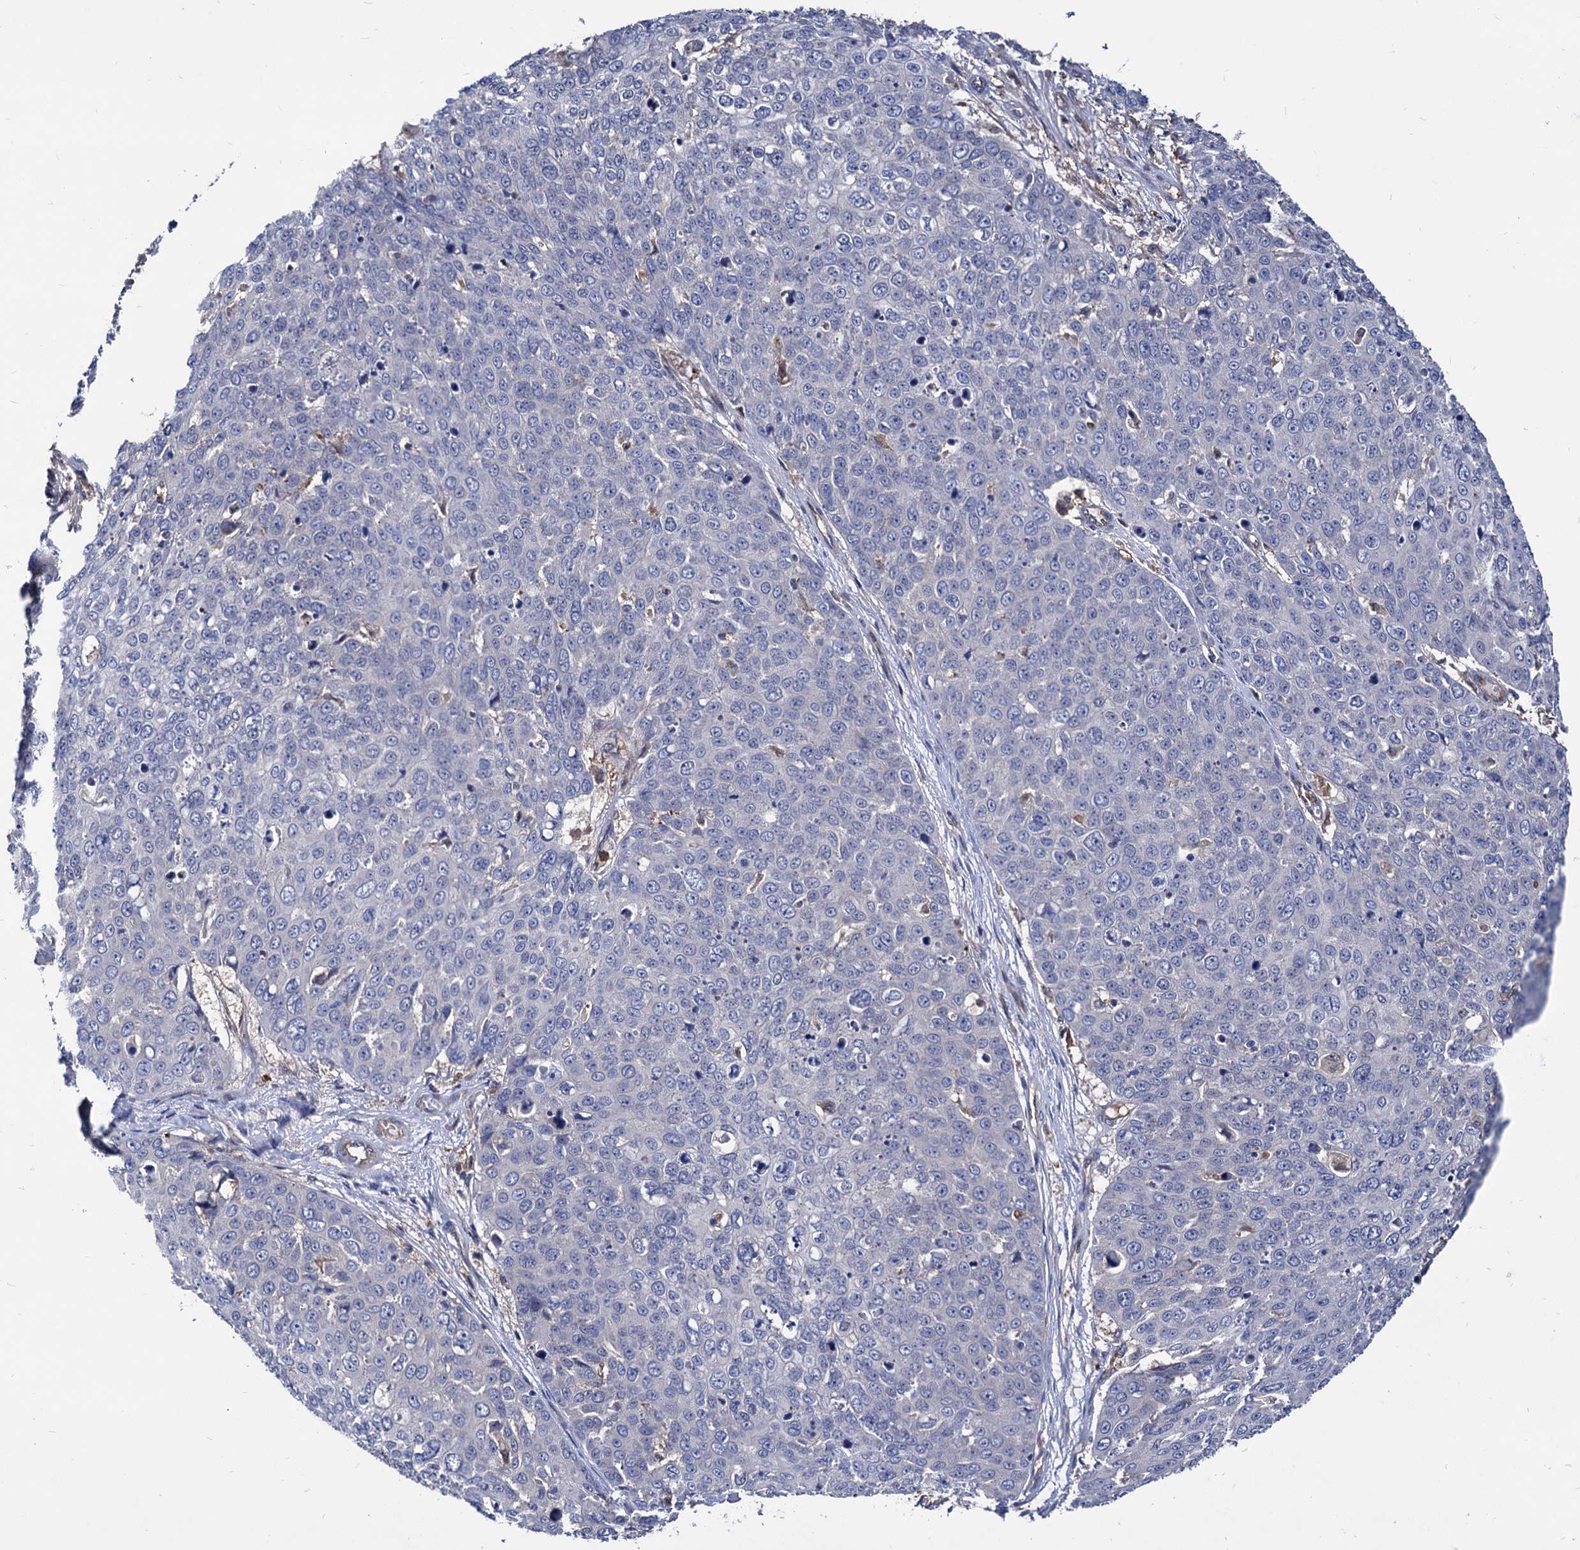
{"staining": {"intensity": "negative", "quantity": "none", "location": "none"}, "tissue": "skin cancer", "cell_type": "Tumor cells", "image_type": "cancer", "snomed": [{"axis": "morphology", "description": "Squamous cell carcinoma, NOS"}, {"axis": "topography", "description": "Skin"}], "caption": "There is no significant staining in tumor cells of skin cancer (squamous cell carcinoma).", "gene": "CPPED1", "patient": {"sex": "male", "age": 71}}